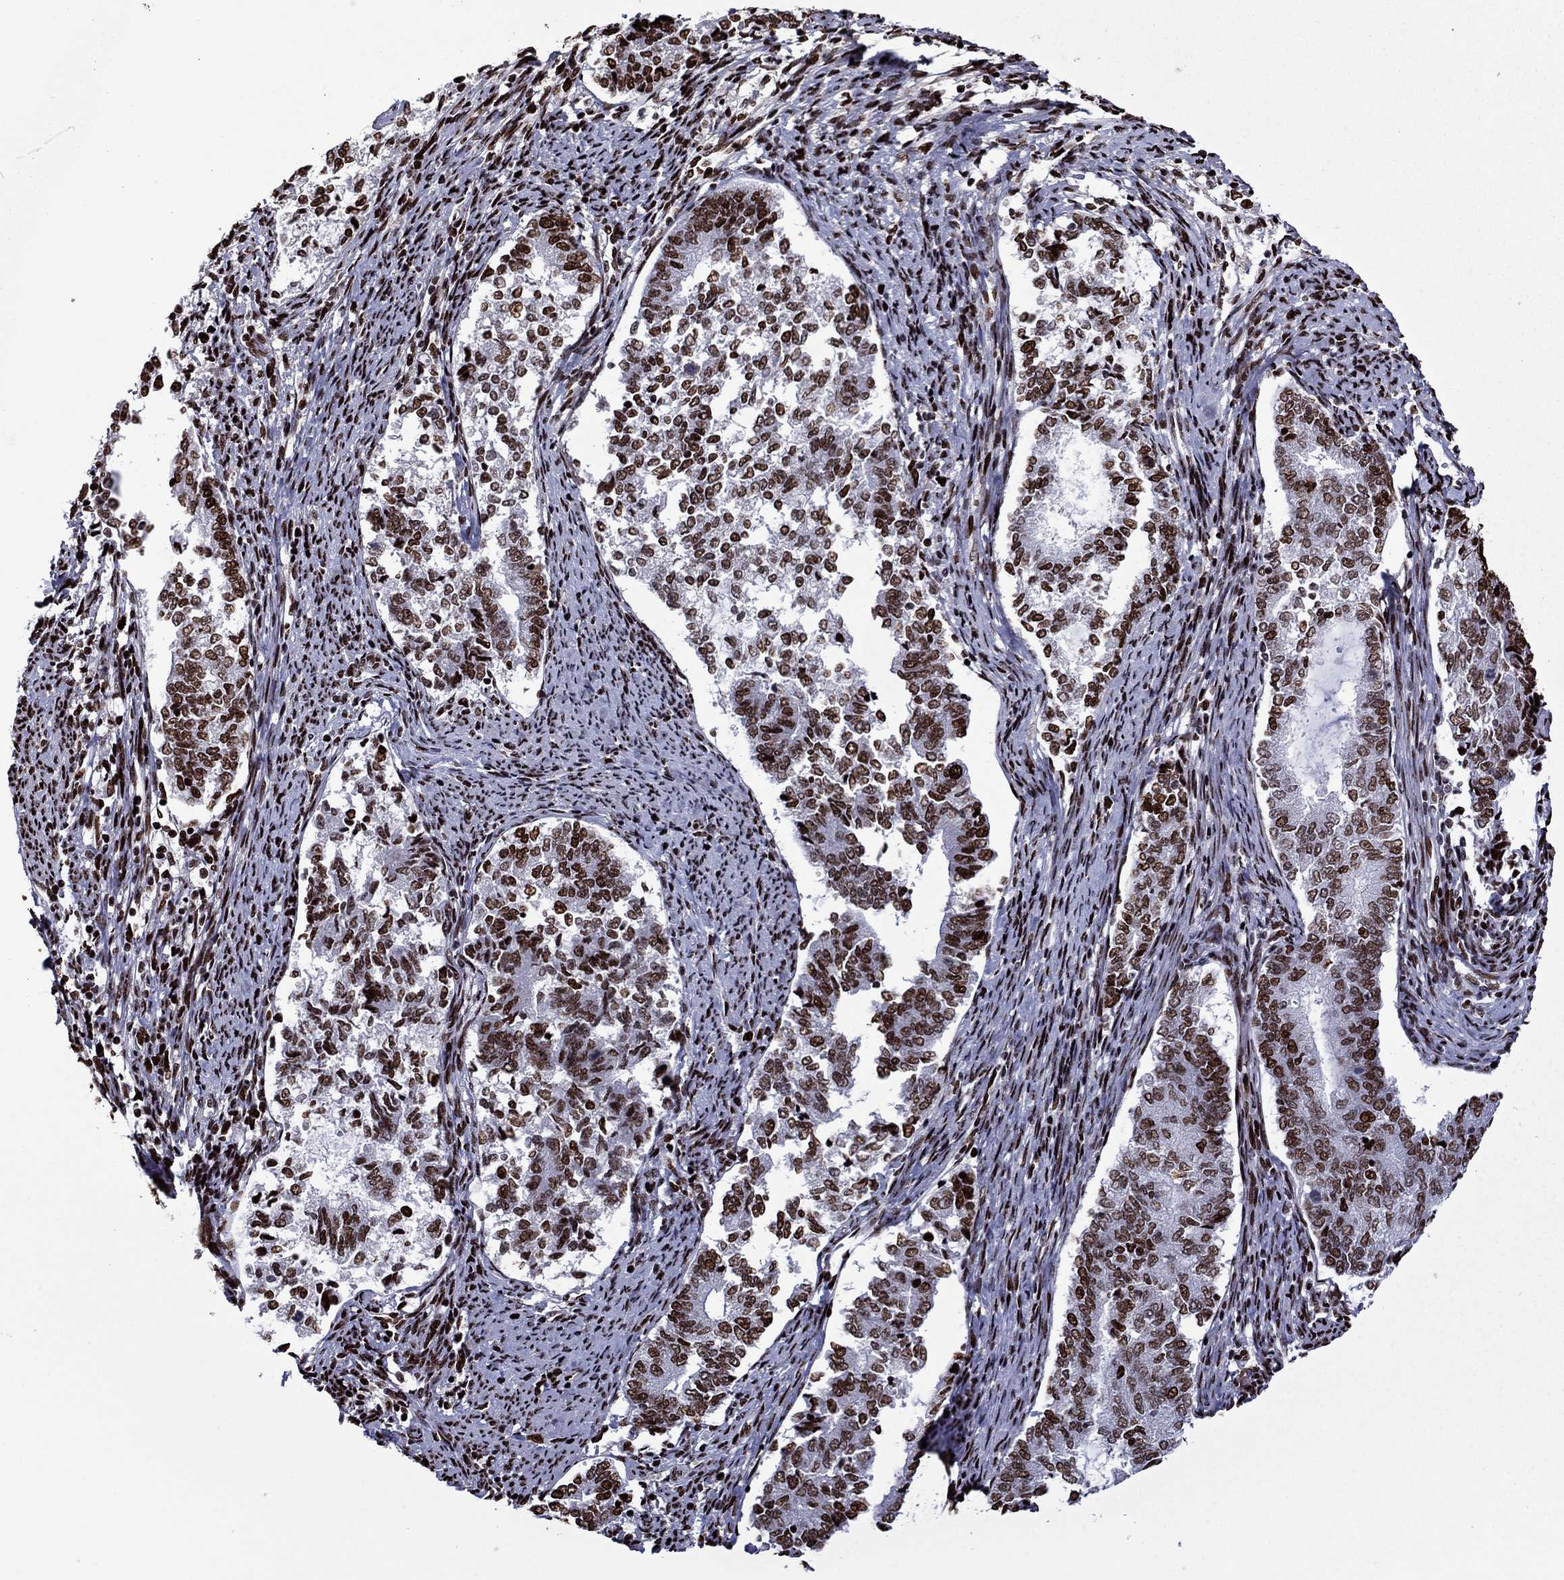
{"staining": {"intensity": "strong", "quantity": "25%-75%", "location": "nuclear"}, "tissue": "endometrial cancer", "cell_type": "Tumor cells", "image_type": "cancer", "snomed": [{"axis": "morphology", "description": "Adenocarcinoma, NOS"}, {"axis": "topography", "description": "Endometrium"}], "caption": "DAB (3,3'-diaminobenzidine) immunohistochemical staining of adenocarcinoma (endometrial) reveals strong nuclear protein staining in approximately 25%-75% of tumor cells.", "gene": "LIMK1", "patient": {"sex": "female", "age": 65}}